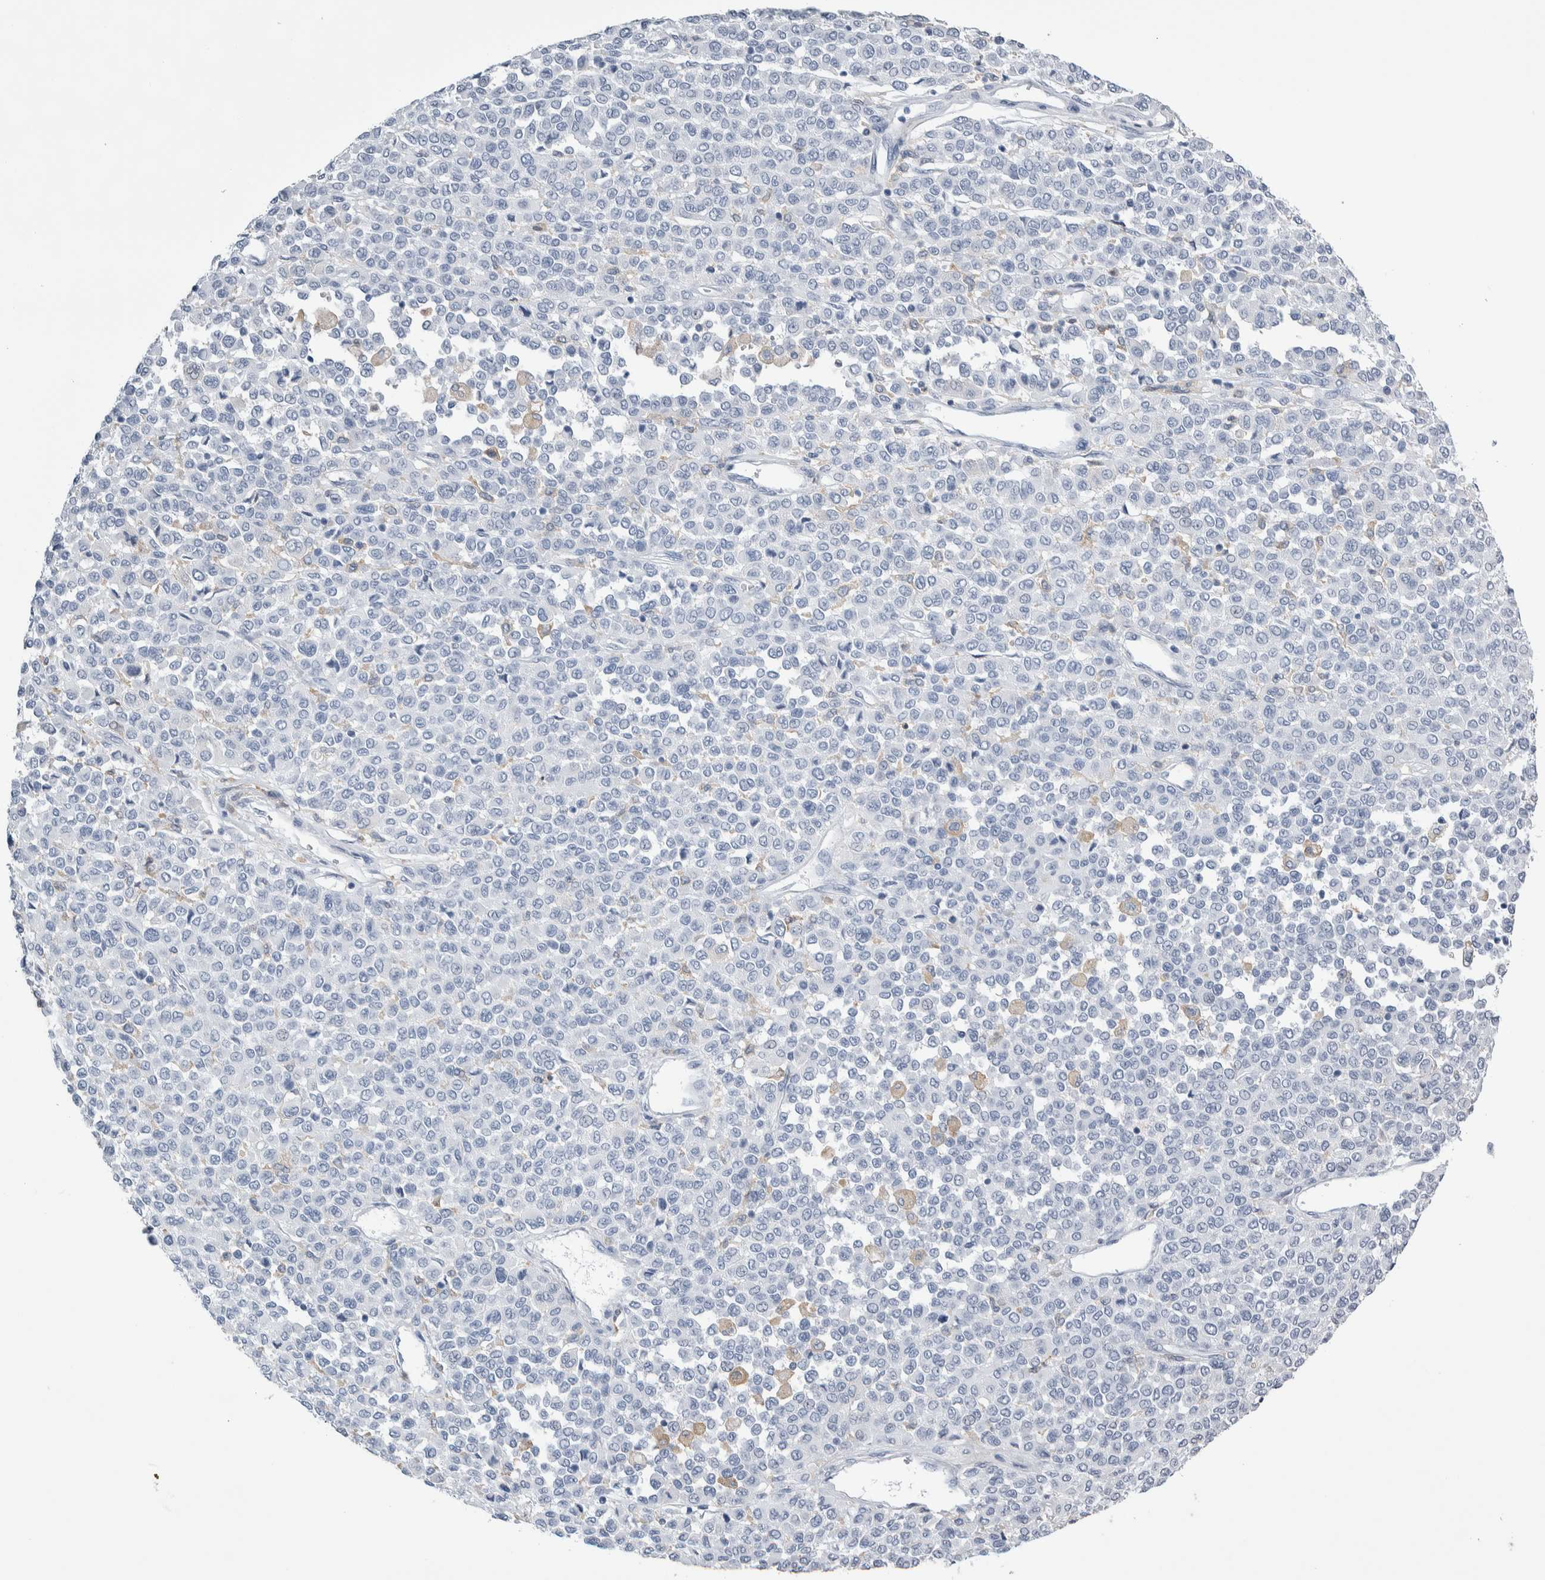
{"staining": {"intensity": "negative", "quantity": "none", "location": "none"}, "tissue": "melanoma", "cell_type": "Tumor cells", "image_type": "cancer", "snomed": [{"axis": "morphology", "description": "Malignant melanoma, Metastatic site"}, {"axis": "topography", "description": "Pancreas"}], "caption": "The immunohistochemistry histopathology image has no significant staining in tumor cells of malignant melanoma (metastatic site) tissue. The staining is performed using DAB brown chromogen with nuclei counter-stained in using hematoxylin.", "gene": "SKAP2", "patient": {"sex": "female", "age": 30}}